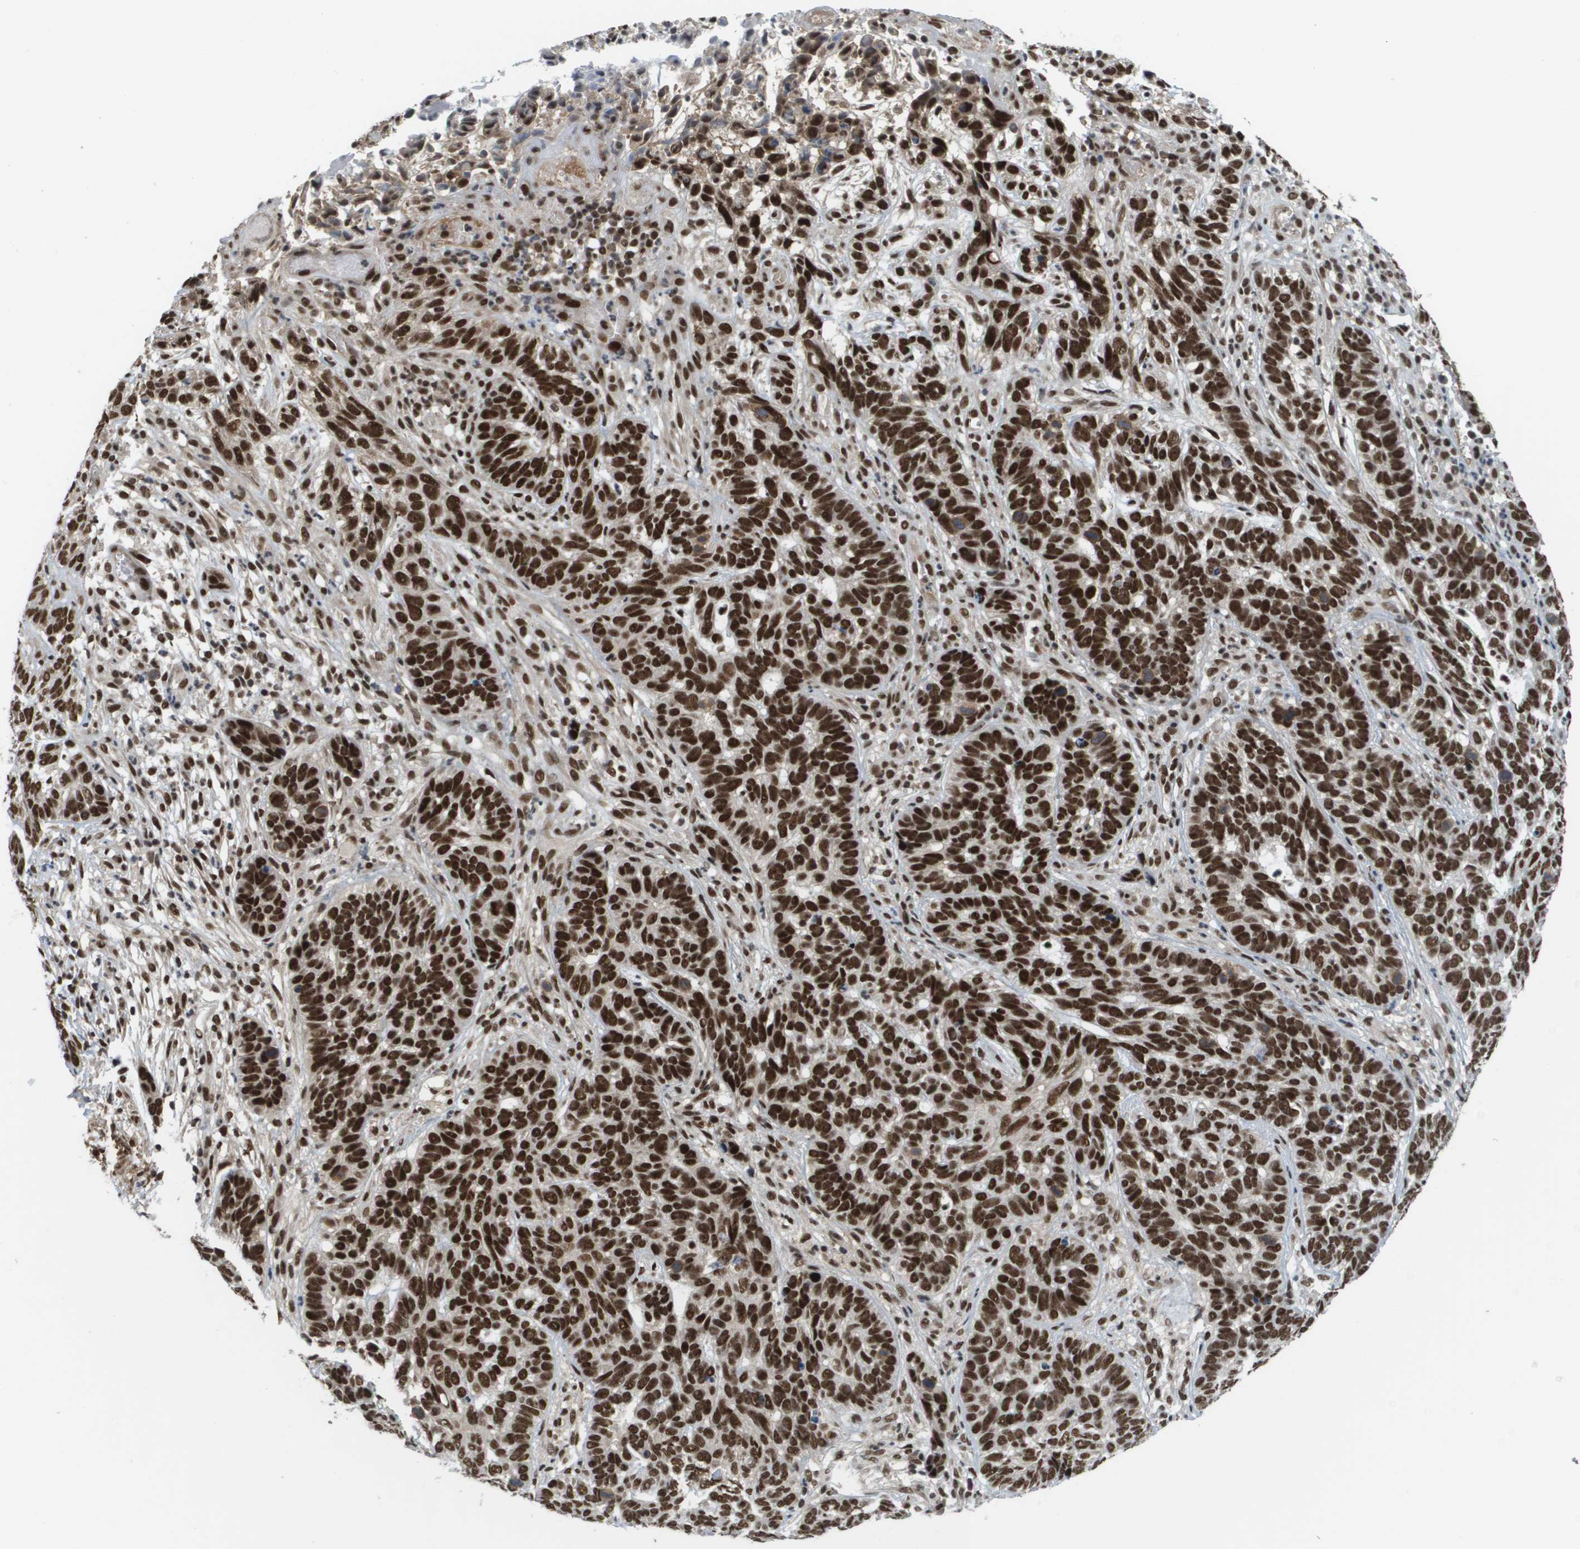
{"staining": {"intensity": "strong", "quantity": ">75%", "location": "nuclear"}, "tissue": "skin cancer", "cell_type": "Tumor cells", "image_type": "cancer", "snomed": [{"axis": "morphology", "description": "Basal cell carcinoma"}, {"axis": "topography", "description": "Skin"}], "caption": "Brown immunohistochemical staining in basal cell carcinoma (skin) exhibits strong nuclear positivity in approximately >75% of tumor cells.", "gene": "PRCC", "patient": {"sex": "male", "age": 87}}